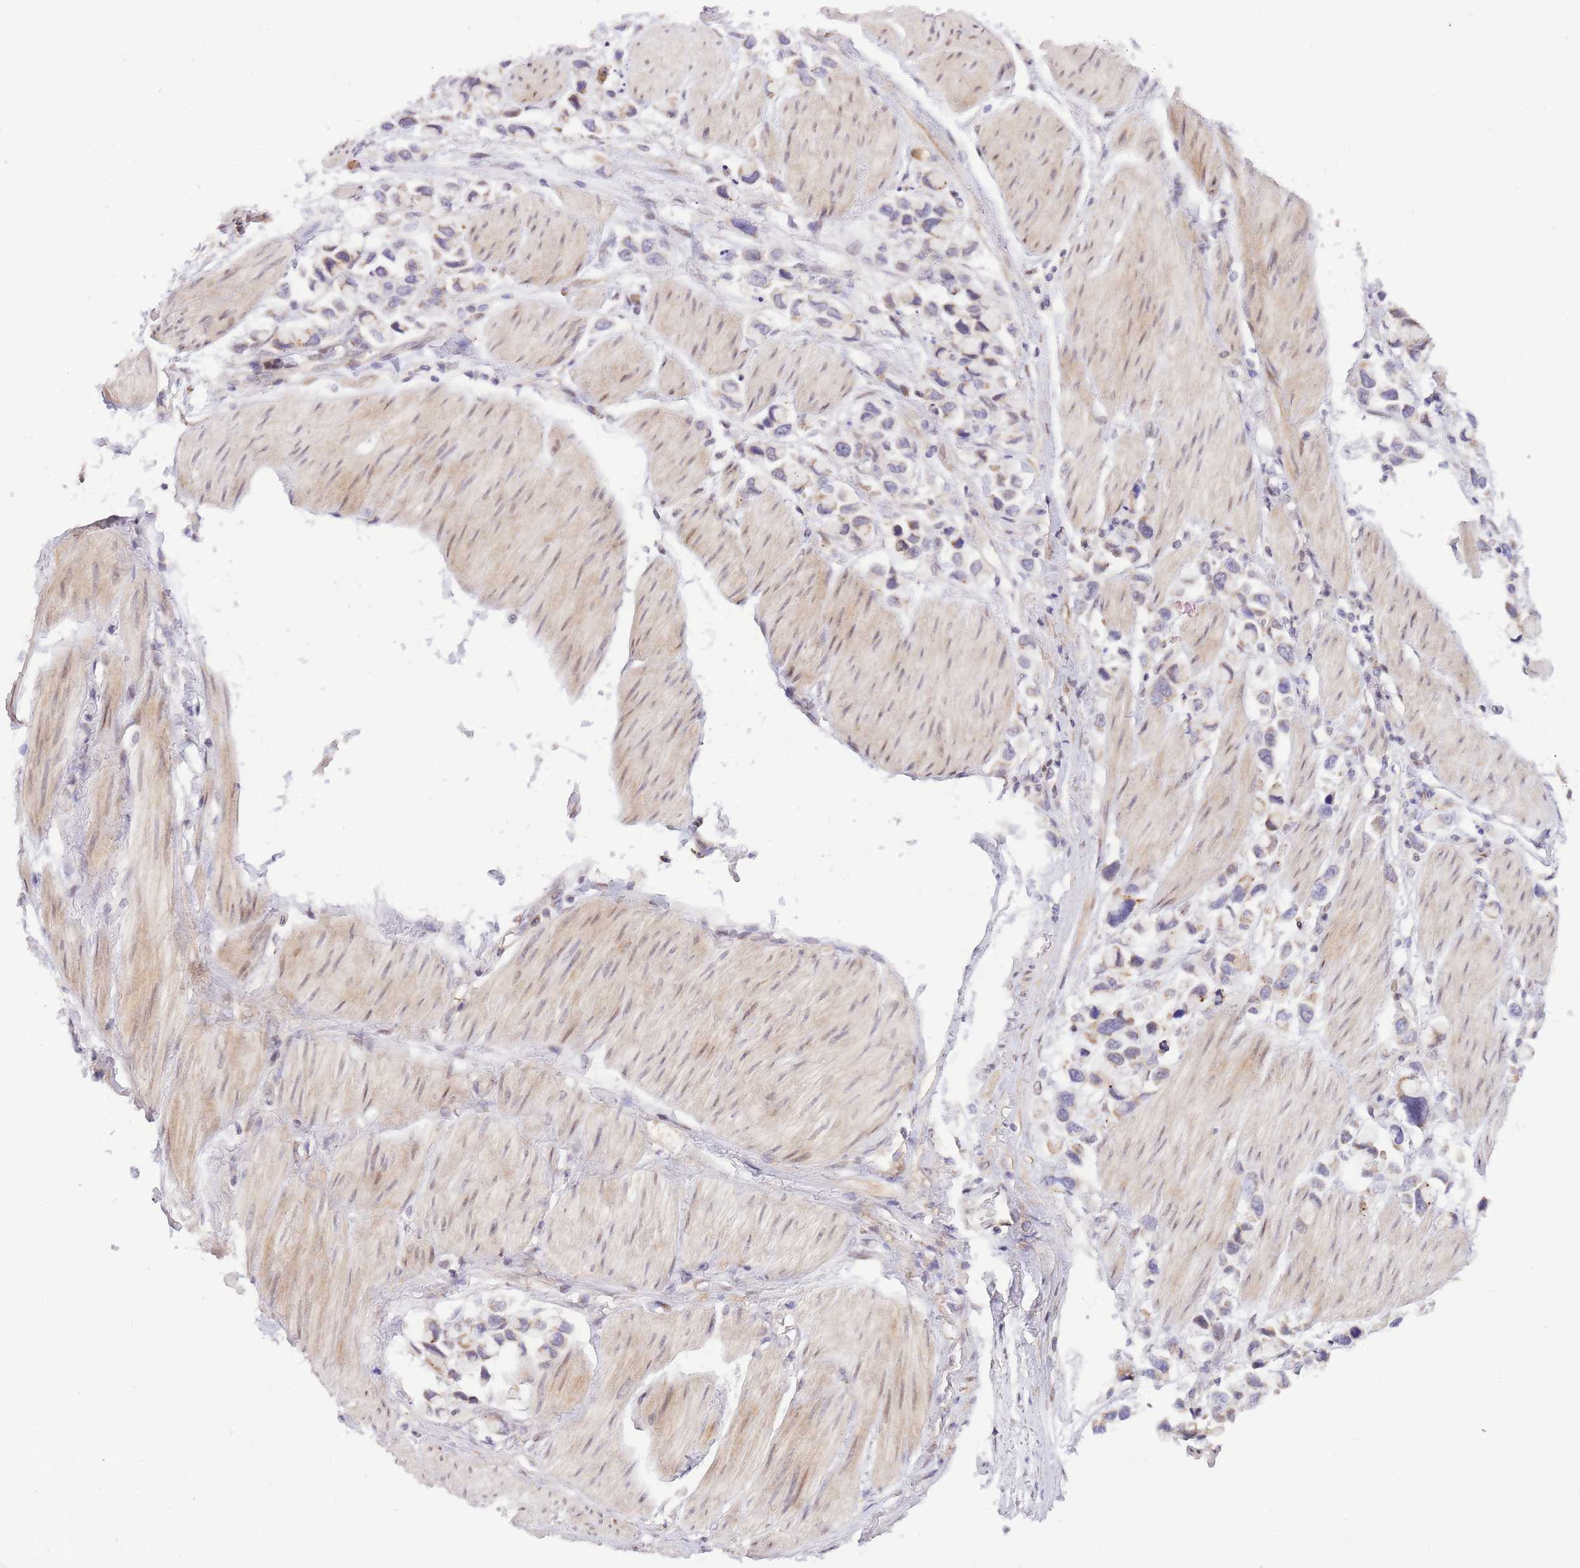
{"staining": {"intensity": "negative", "quantity": "none", "location": "none"}, "tissue": "stomach cancer", "cell_type": "Tumor cells", "image_type": "cancer", "snomed": [{"axis": "morphology", "description": "Adenocarcinoma, NOS"}, {"axis": "topography", "description": "Stomach"}], "caption": "Photomicrograph shows no protein positivity in tumor cells of stomach cancer tissue.", "gene": "MINDY2", "patient": {"sex": "female", "age": 81}}